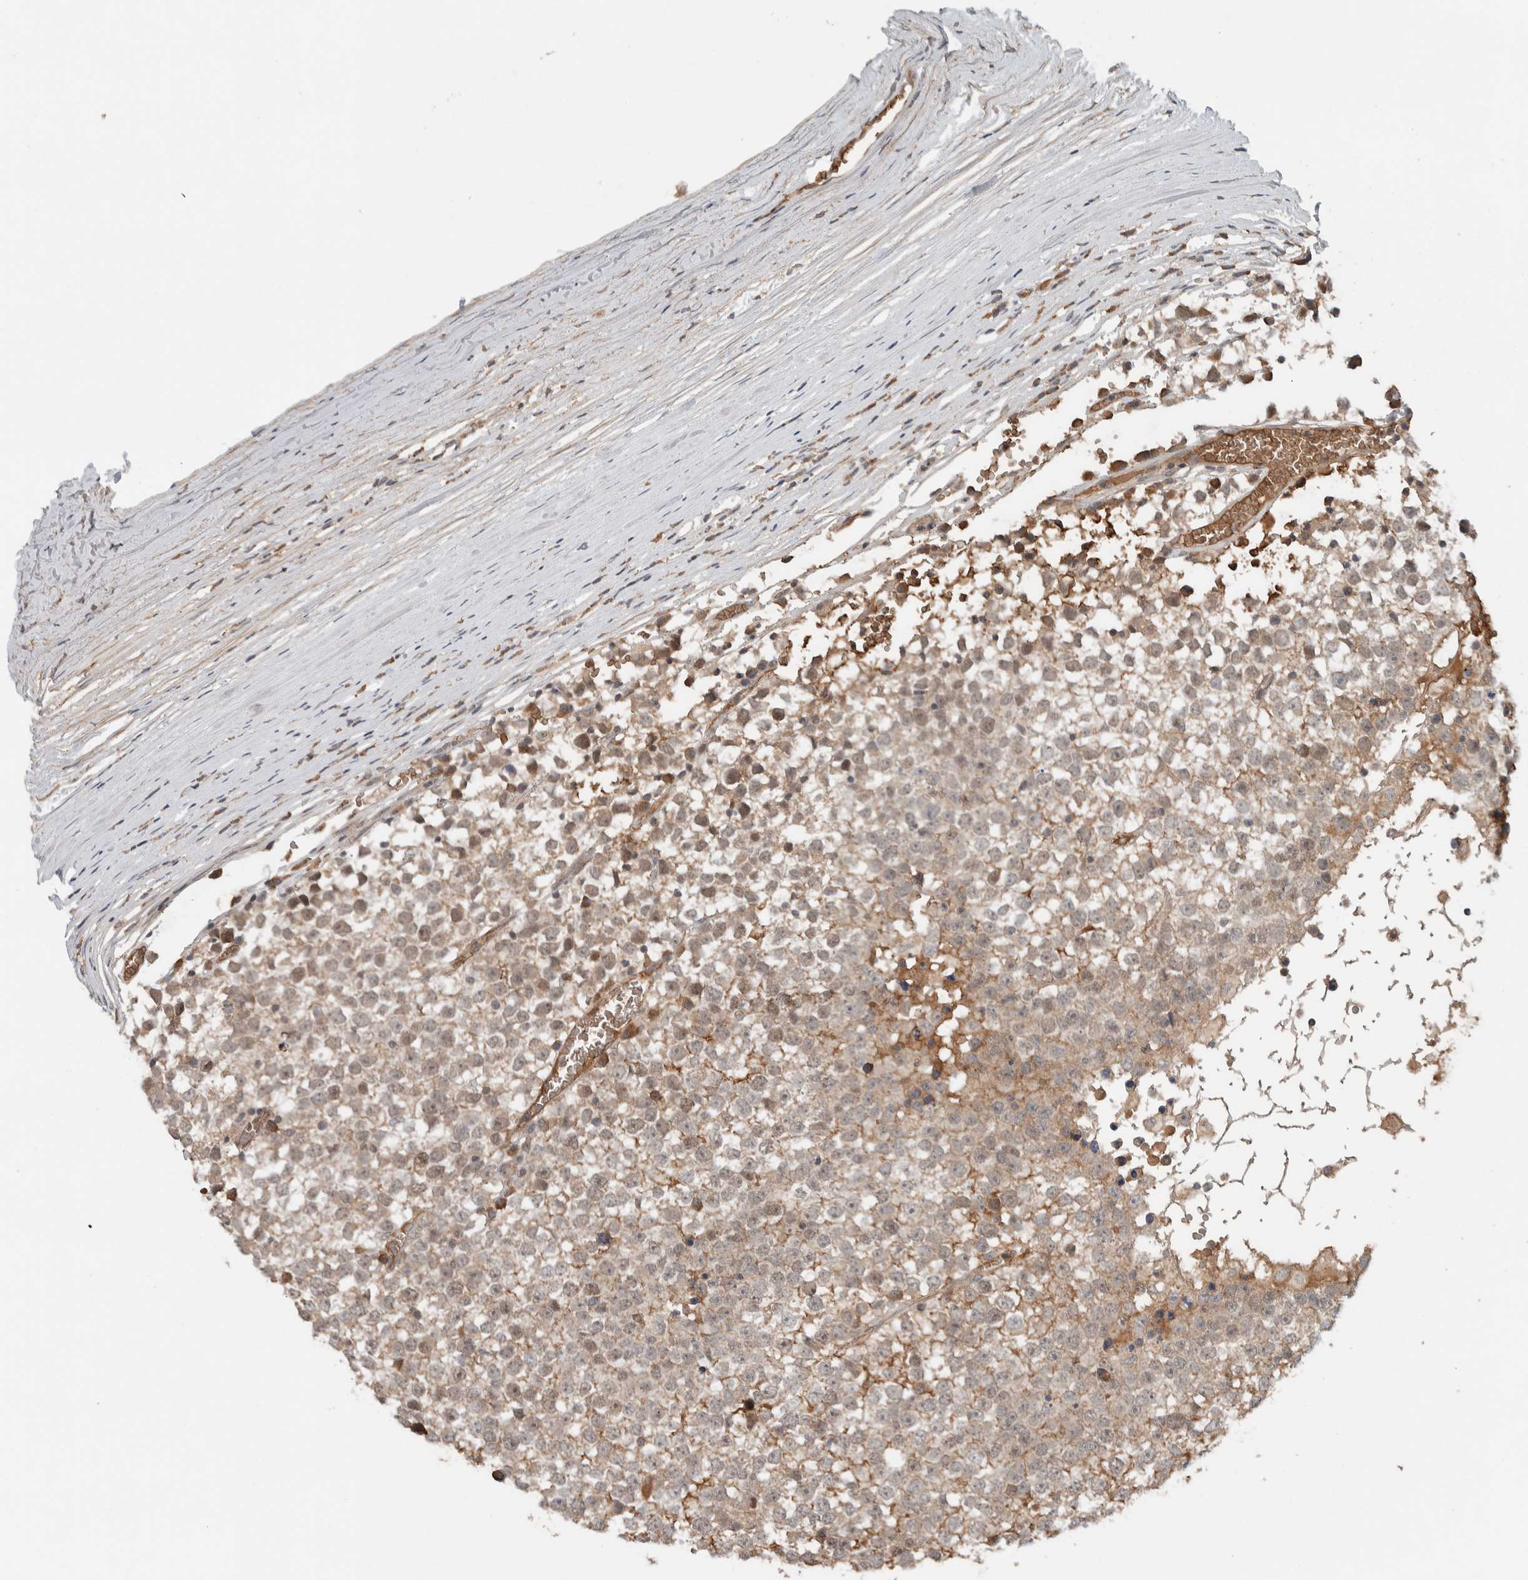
{"staining": {"intensity": "weak", "quantity": ">75%", "location": "cytoplasmic/membranous"}, "tissue": "testis cancer", "cell_type": "Tumor cells", "image_type": "cancer", "snomed": [{"axis": "morphology", "description": "Seminoma, NOS"}, {"axis": "topography", "description": "Testis"}], "caption": "IHC micrograph of human testis cancer stained for a protein (brown), which shows low levels of weak cytoplasmic/membranous positivity in approximately >75% of tumor cells.", "gene": "ARMC7", "patient": {"sex": "male", "age": 65}}